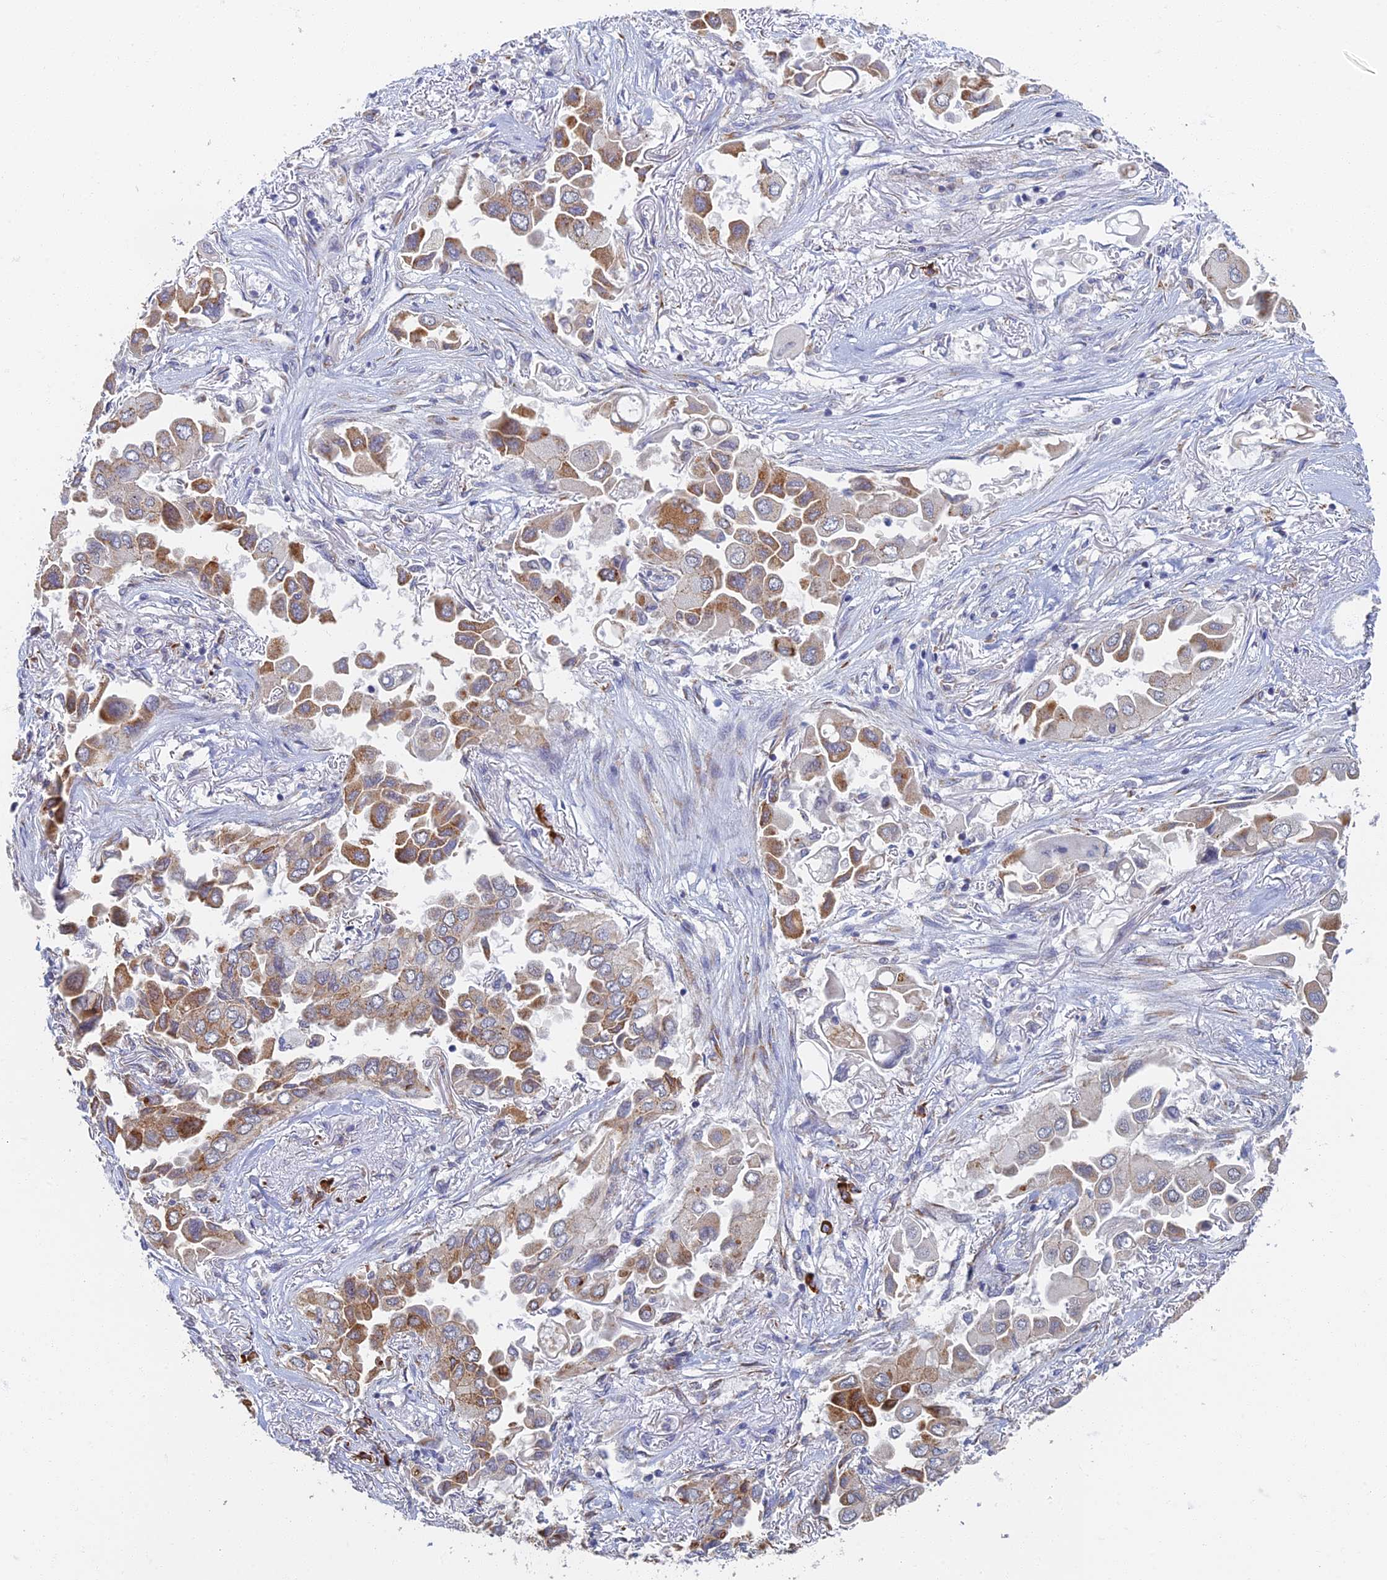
{"staining": {"intensity": "moderate", "quantity": "25%-75%", "location": "cytoplasmic/membranous"}, "tissue": "lung cancer", "cell_type": "Tumor cells", "image_type": "cancer", "snomed": [{"axis": "morphology", "description": "Adenocarcinoma, NOS"}, {"axis": "topography", "description": "Lung"}], "caption": "Immunohistochemical staining of human lung cancer reveals medium levels of moderate cytoplasmic/membranous staining in about 25%-75% of tumor cells.", "gene": "GPATCH1", "patient": {"sex": "female", "age": 76}}